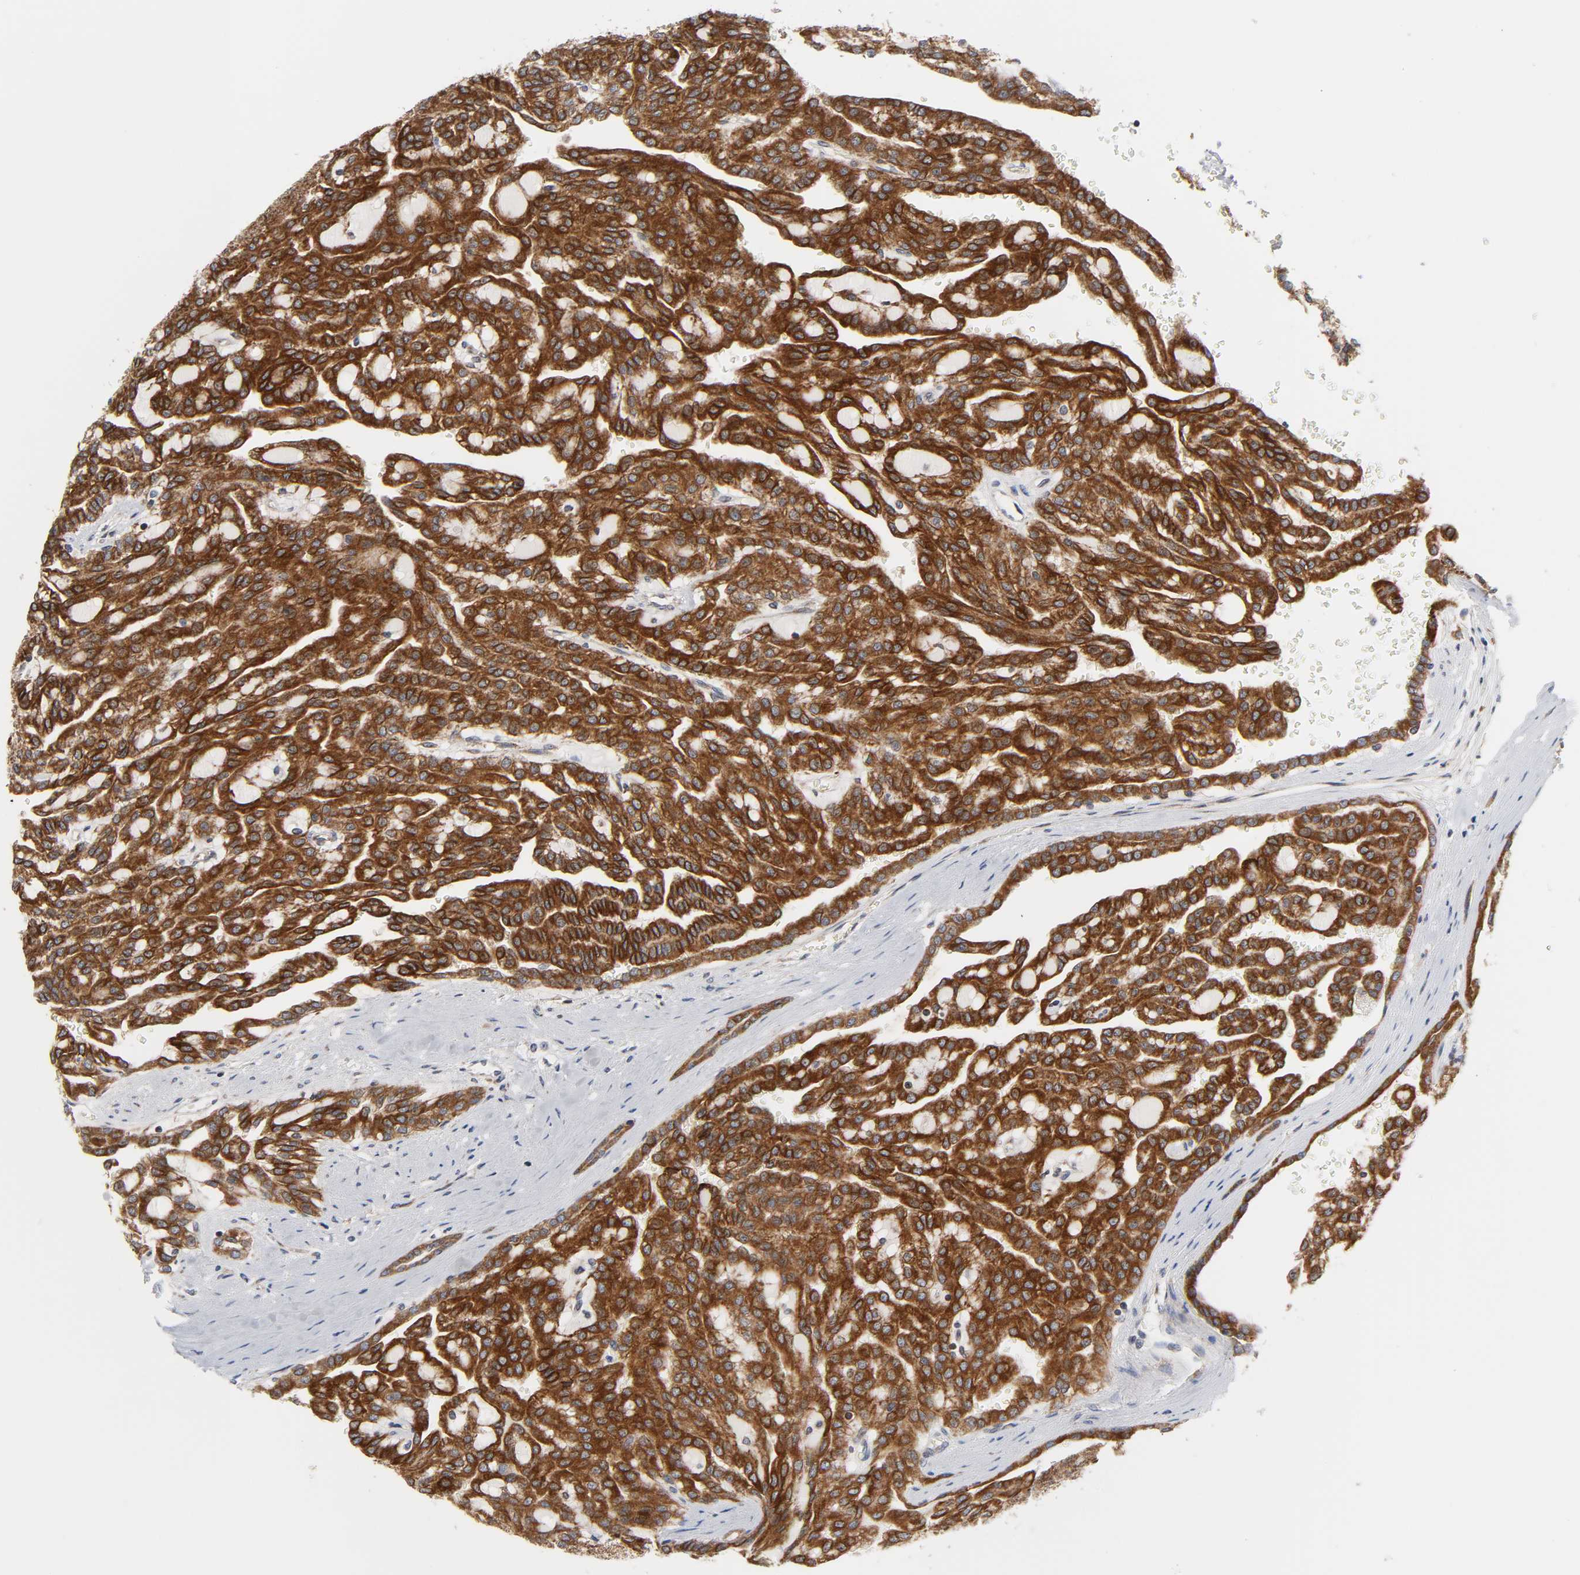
{"staining": {"intensity": "strong", "quantity": ">75%", "location": "cytoplasmic/membranous"}, "tissue": "renal cancer", "cell_type": "Tumor cells", "image_type": "cancer", "snomed": [{"axis": "morphology", "description": "Adenocarcinoma, NOS"}, {"axis": "topography", "description": "Kidney"}], "caption": "The photomicrograph shows a brown stain indicating the presence of a protein in the cytoplasmic/membranous of tumor cells in renal adenocarcinoma.", "gene": "BAX", "patient": {"sex": "male", "age": 63}}